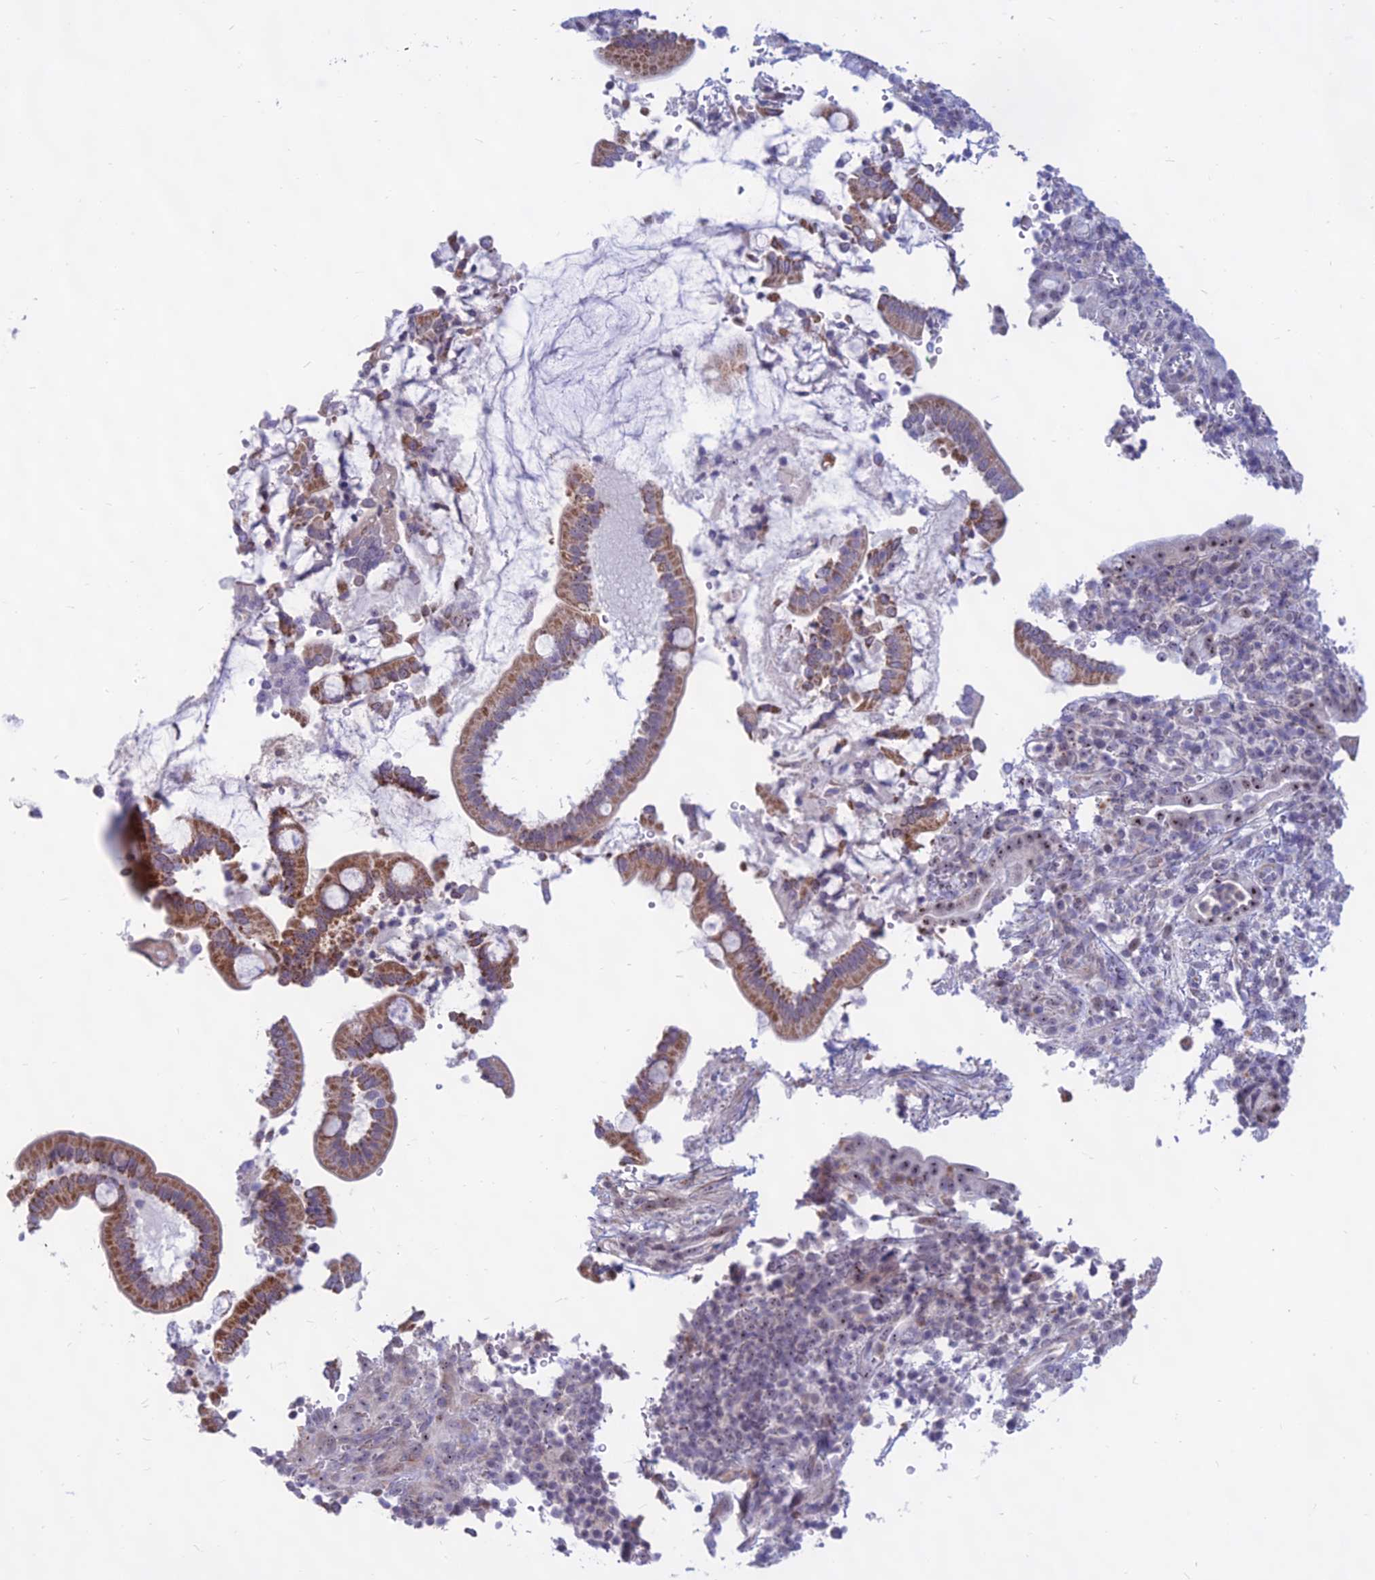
{"staining": {"intensity": "moderate", "quantity": ">75%", "location": "cytoplasmic/membranous"}, "tissue": "pancreatic cancer", "cell_type": "Tumor cells", "image_type": "cancer", "snomed": [{"axis": "morphology", "description": "Normal tissue, NOS"}, {"axis": "morphology", "description": "Adenocarcinoma, NOS"}, {"axis": "topography", "description": "Pancreas"}], "caption": "Moderate cytoplasmic/membranous staining is seen in about >75% of tumor cells in adenocarcinoma (pancreatic). Using DAB (brown) and hematoxylin (blue) stains, captured at high magnification using brightfield microscopy.", "gene": "KRR1", "patient": {"sex": "female", "age": 55}}